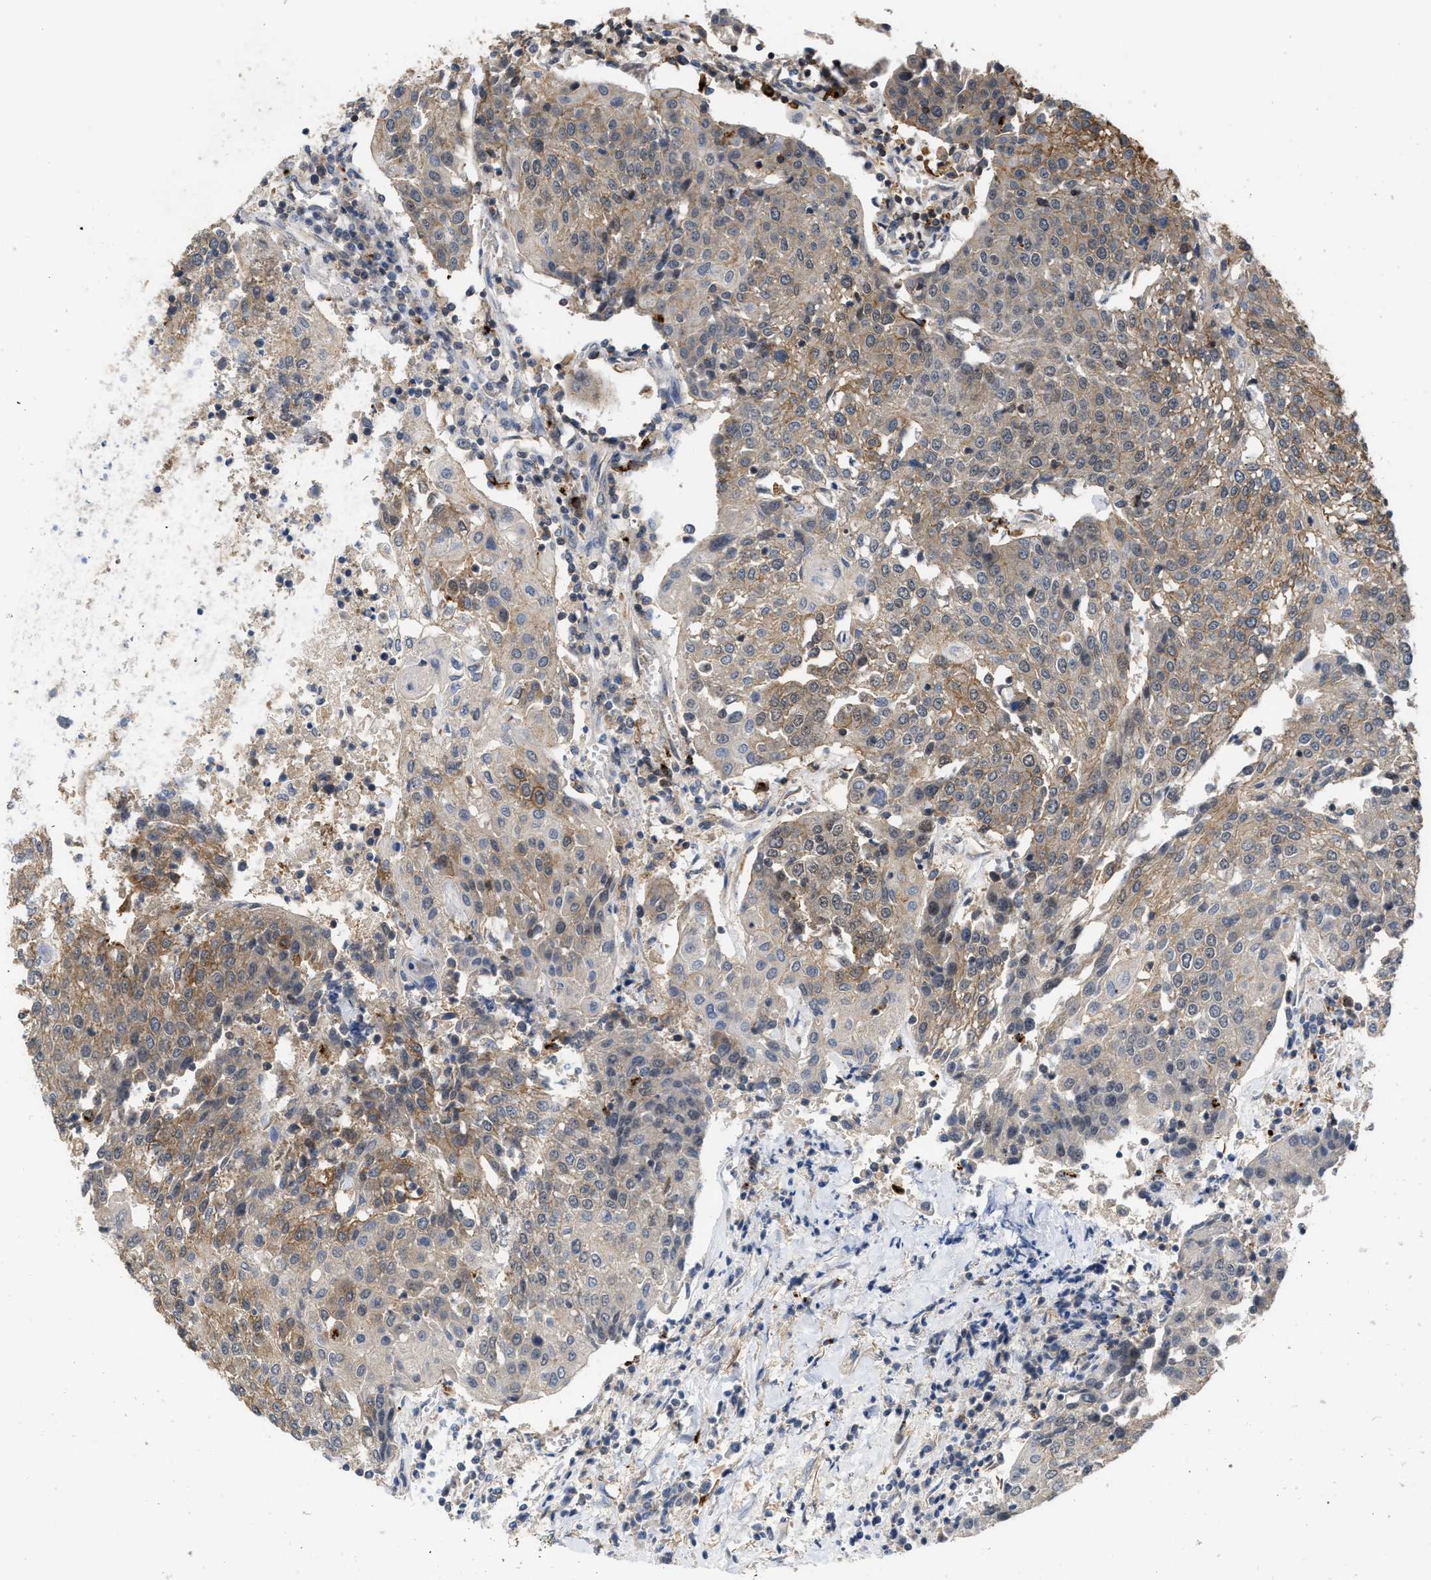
{"staining": {"intensity": "weak", "quantity": "25%-75%", "location": "cytoplasmic/membranous"}, "tissue": "urothelial cancer", "cell_type": "Tumor cells", "image_type": "cancer", "snomed": [{"axis": "morphology", "description": "Urothelial carcinoma, High grade"}, {"axis": "topography", "description": "Urinary bladder"}], "caption": "The histopathology image exhibits a brown stain indicating the presence of a protein in the cytoplasmic/membranous of tumor cells in urothelial carcinoma (high-grade). (DAB IHC, brown staining for protein, blue staining for nuclei).", "gene": "NAPEPLD", "patient": {"sex": "female", "age": 85}}